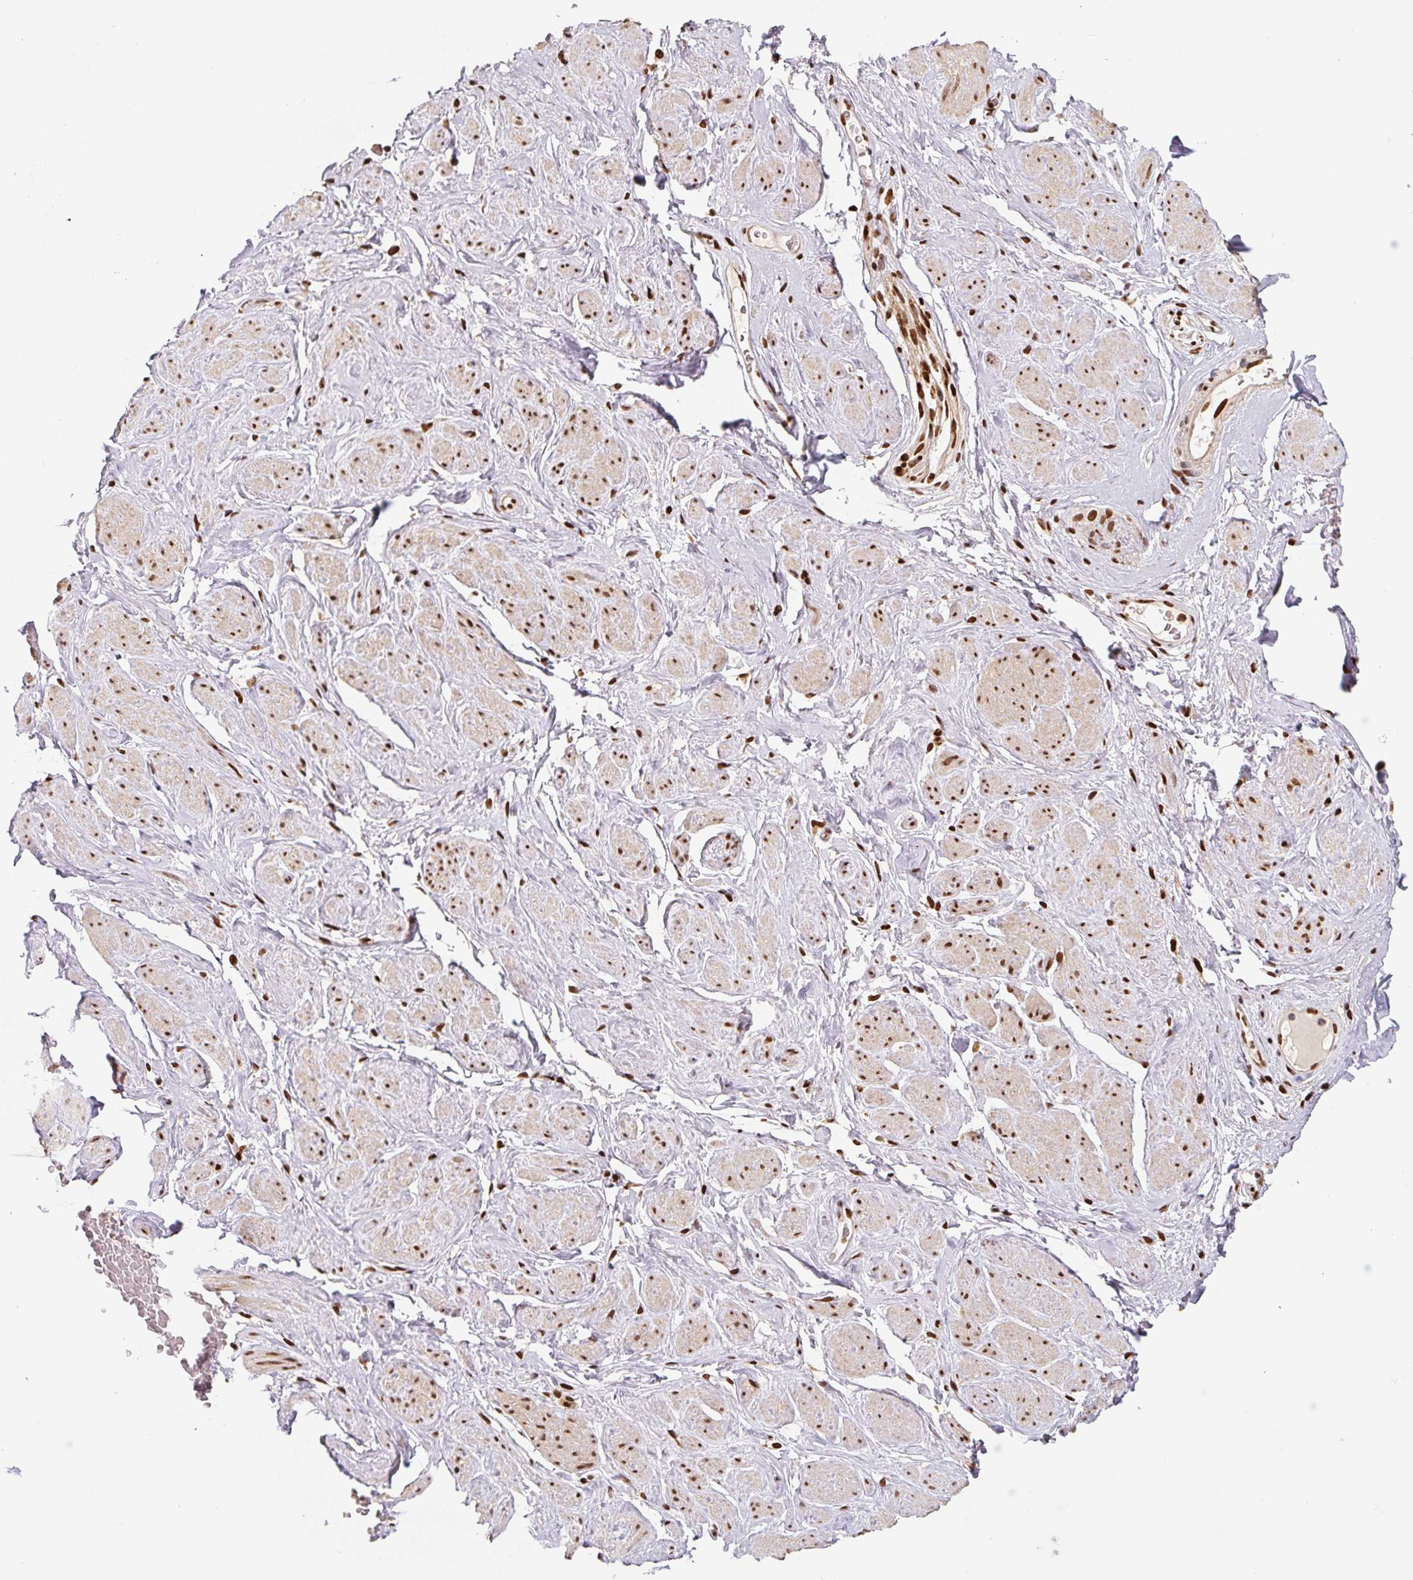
{"staining": {"intensity": "strong", "quantity": ">75%", "location": "nuclear"}, "tissue": "adipose tissue", "cell_type": "Adipocytes", "image_type": "normal", "snomed": [{"axis": "morphology", "description": "Normal tissue, NOS"}, {"axis": "topography", "description": "Vagina"}, {"axis": "topography", "description": "Peripheral nerve tissue"}], "caption": "IHC image of normal adipose tissue: adipose tissue stained using immunohistochemistry exhibits high levels of strong protein expression localized specifically in the nuclear of adipocytes, appearing as a nuclear brown color.", "gene": "PYDC2", "patient": {"sex": "female", "age": 71}}